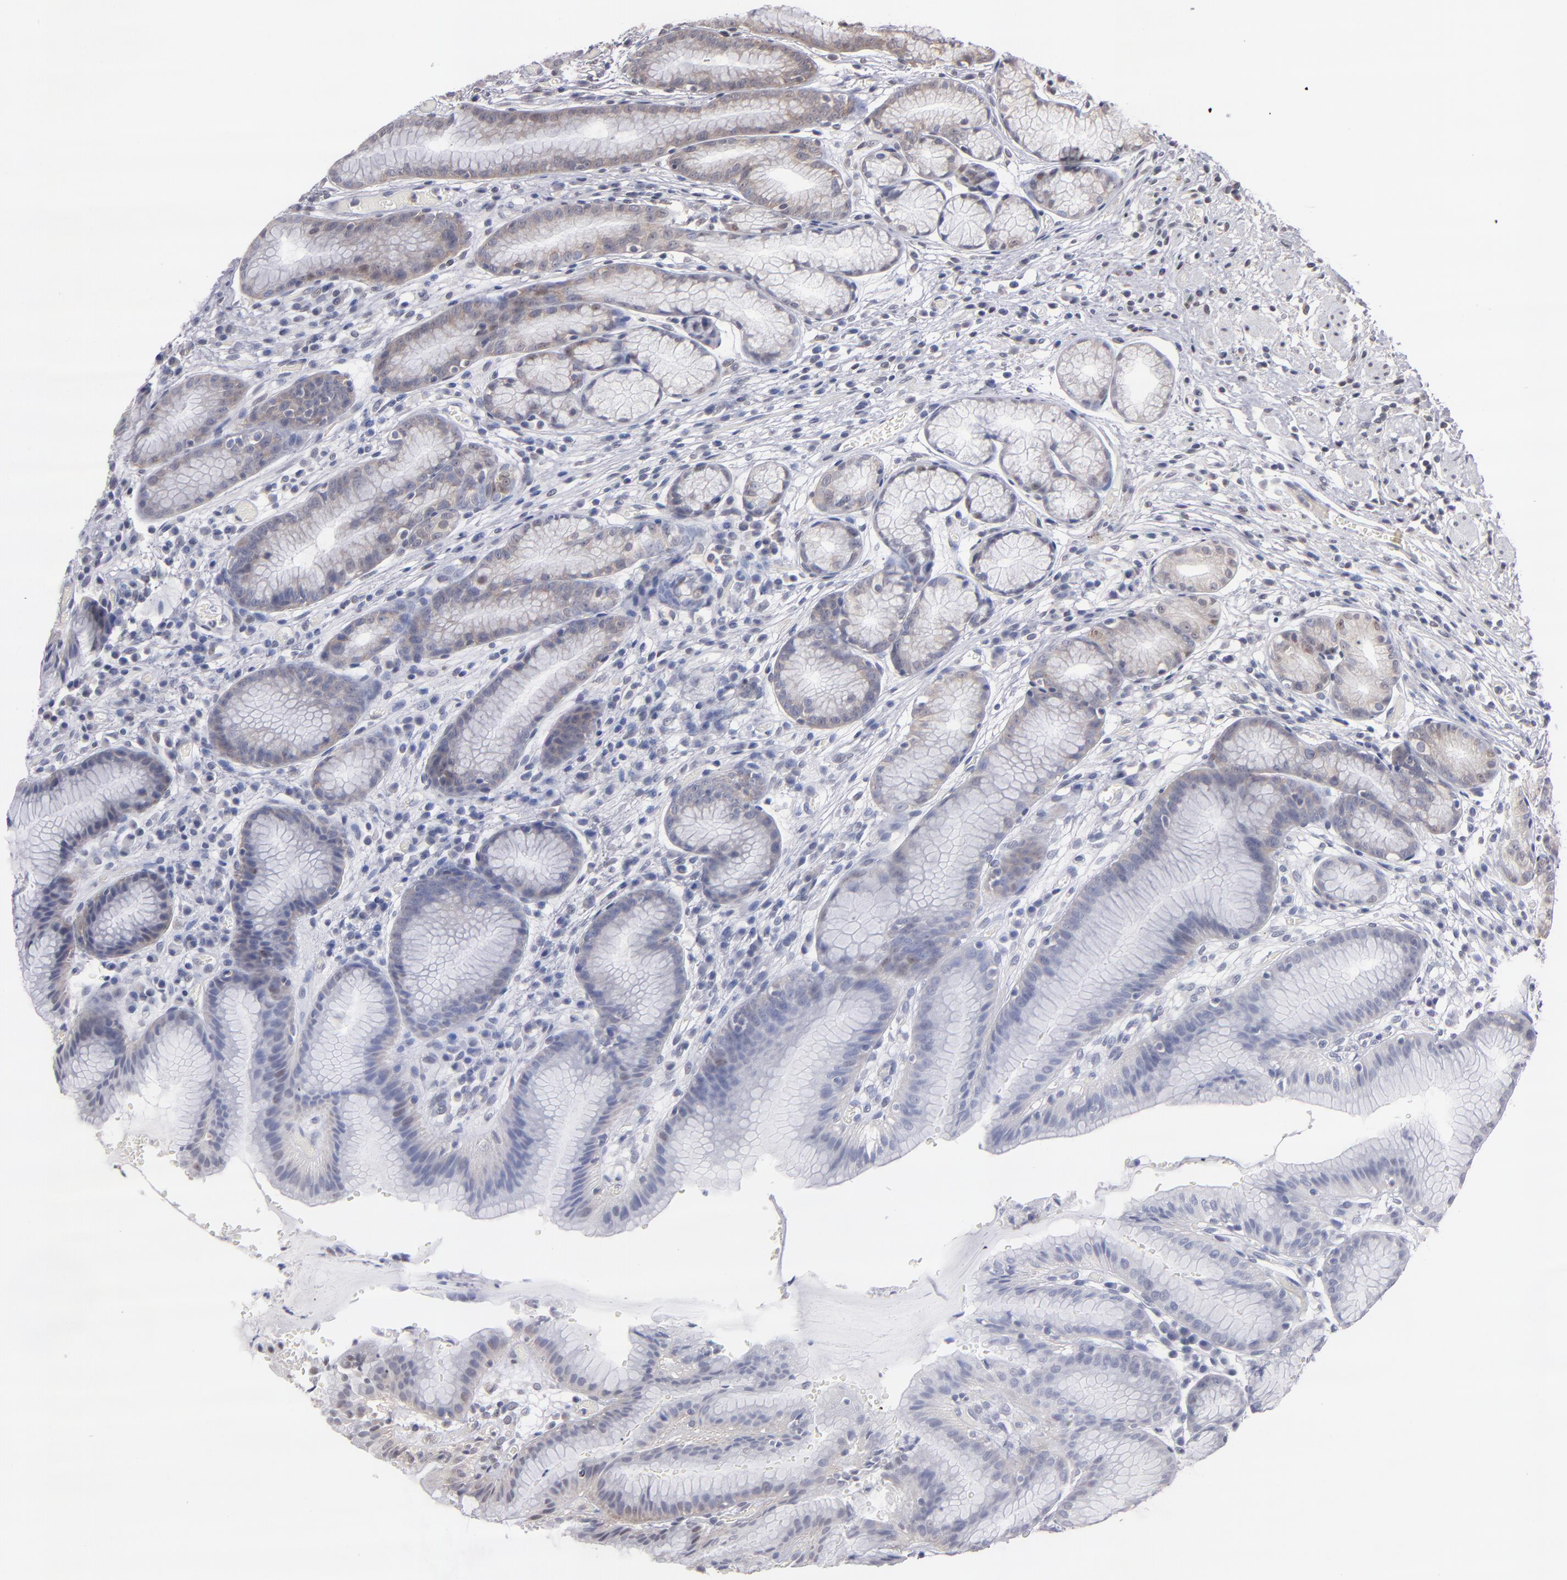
{"staining": {"intensity": "weak", "quantity": "25%-75%", "location": "cytoplasmic/membranous"}, "tissue": "stomach", "cell_type": "Glandular cells", "image_type": "normal", "snomed": [{"axis": "morphology", "description": "Normal tissue, NOS"}, {"axis": "topography", "description": "Stomach, lower"}], "caption": "This is a micrograph of immunohistochemistry (IHC) staining of benign stomach, which shows weak positivity in the cytoplasmic/membranous of glandular cells.", "gene": "UPF3B", "patient": {"sex": "female", "age": 73}}